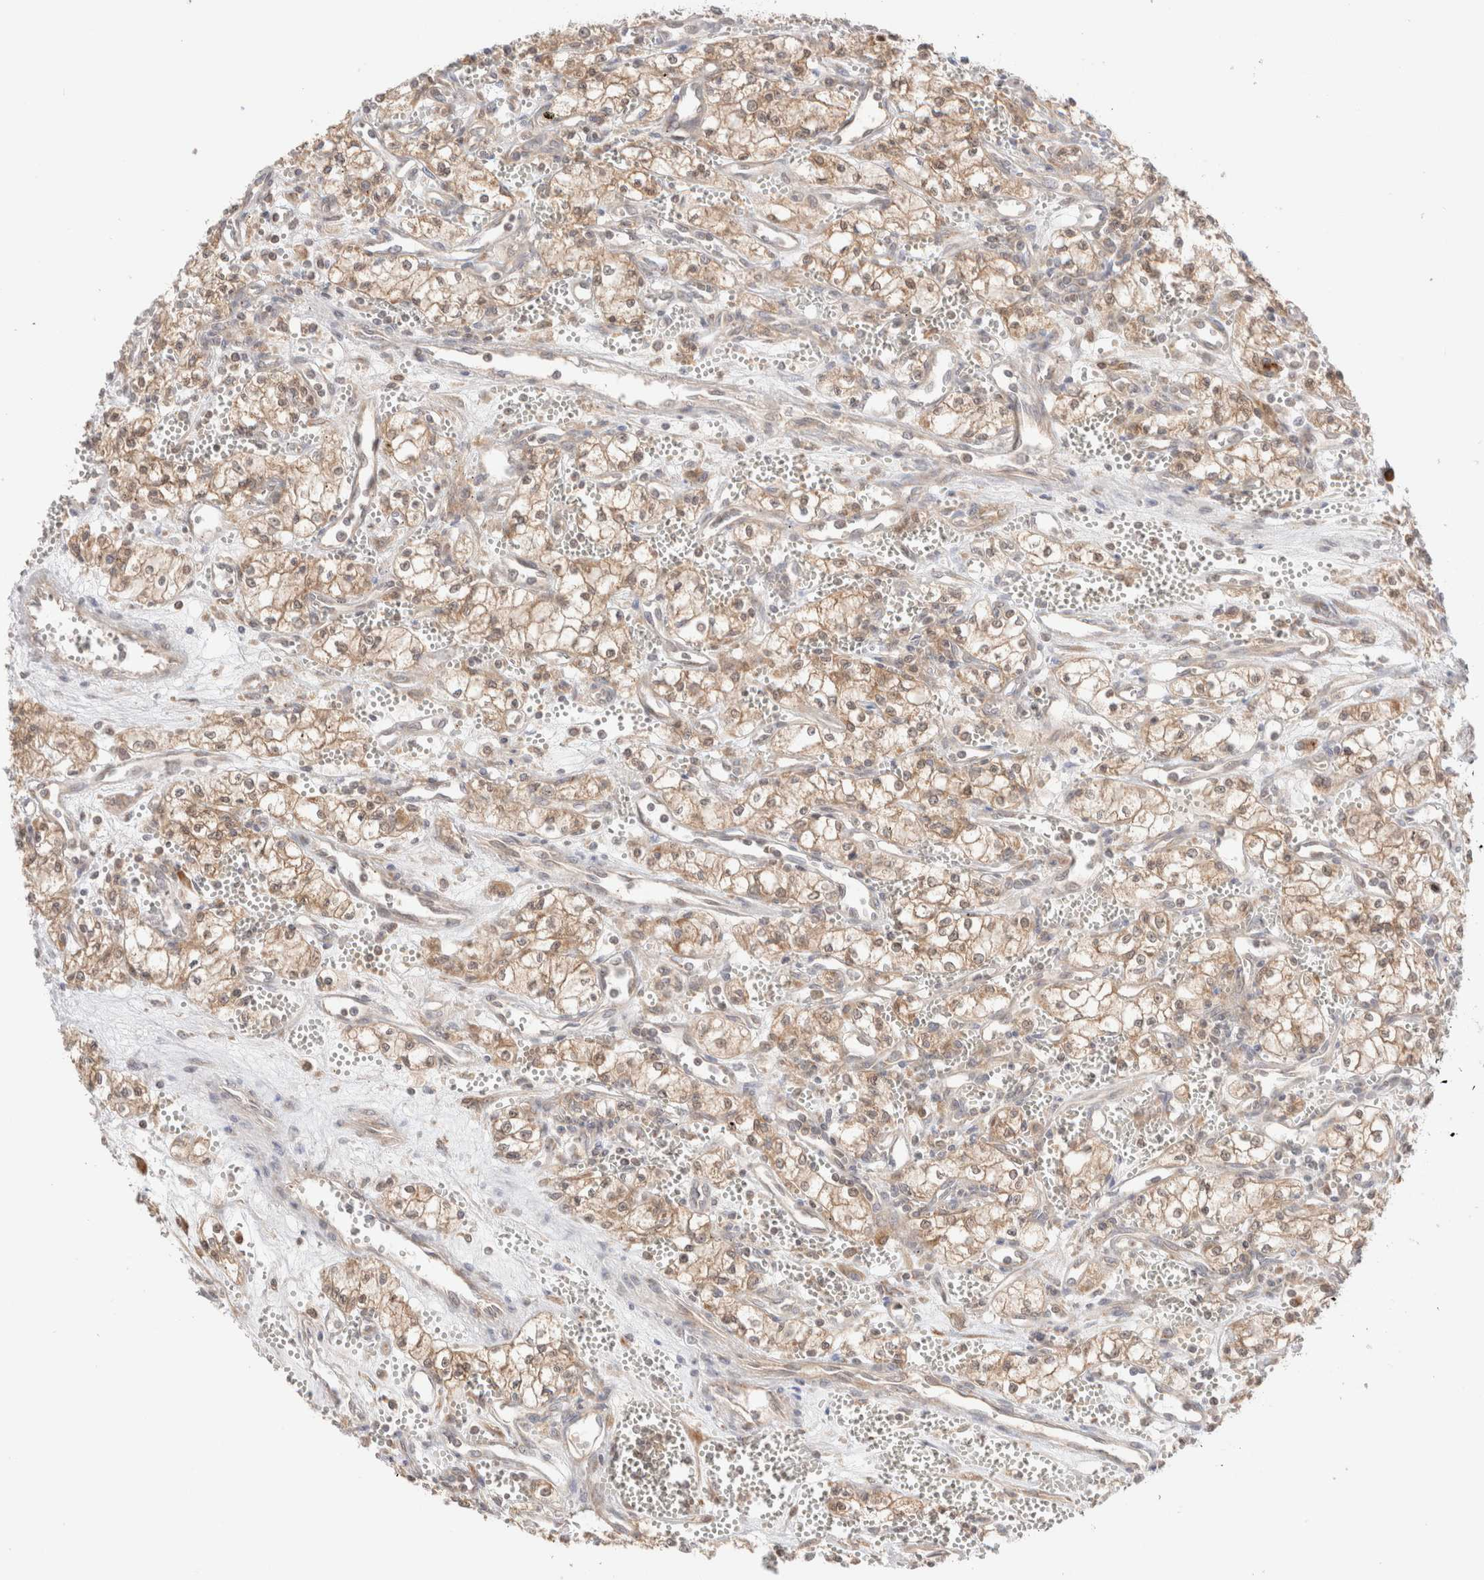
{"staining": {"intensity": "moderate", "quantity": ">75%", "location": "cytoplasmic/membranous"}, "tissue": "renal cancer", "cell_type": "Tumor cells", "image_type": "cancer", "snomed": [{"axis": "morphology", "description": "Adenocarcinoma, NOS"}, {"axis": "topography", "description": "Kidney"}], "caption": "A high-resolution photomicrograph shows immunohistochemistry staining of renal adenocarcinoma, which reveals moderate cytoplasmic/membranous staining in approximately >75% of tumor cells. (IHC, brightfield microscopy, high magnification).", "gene": "XKR4", "patient": {"sex": "male", "age": 59}}